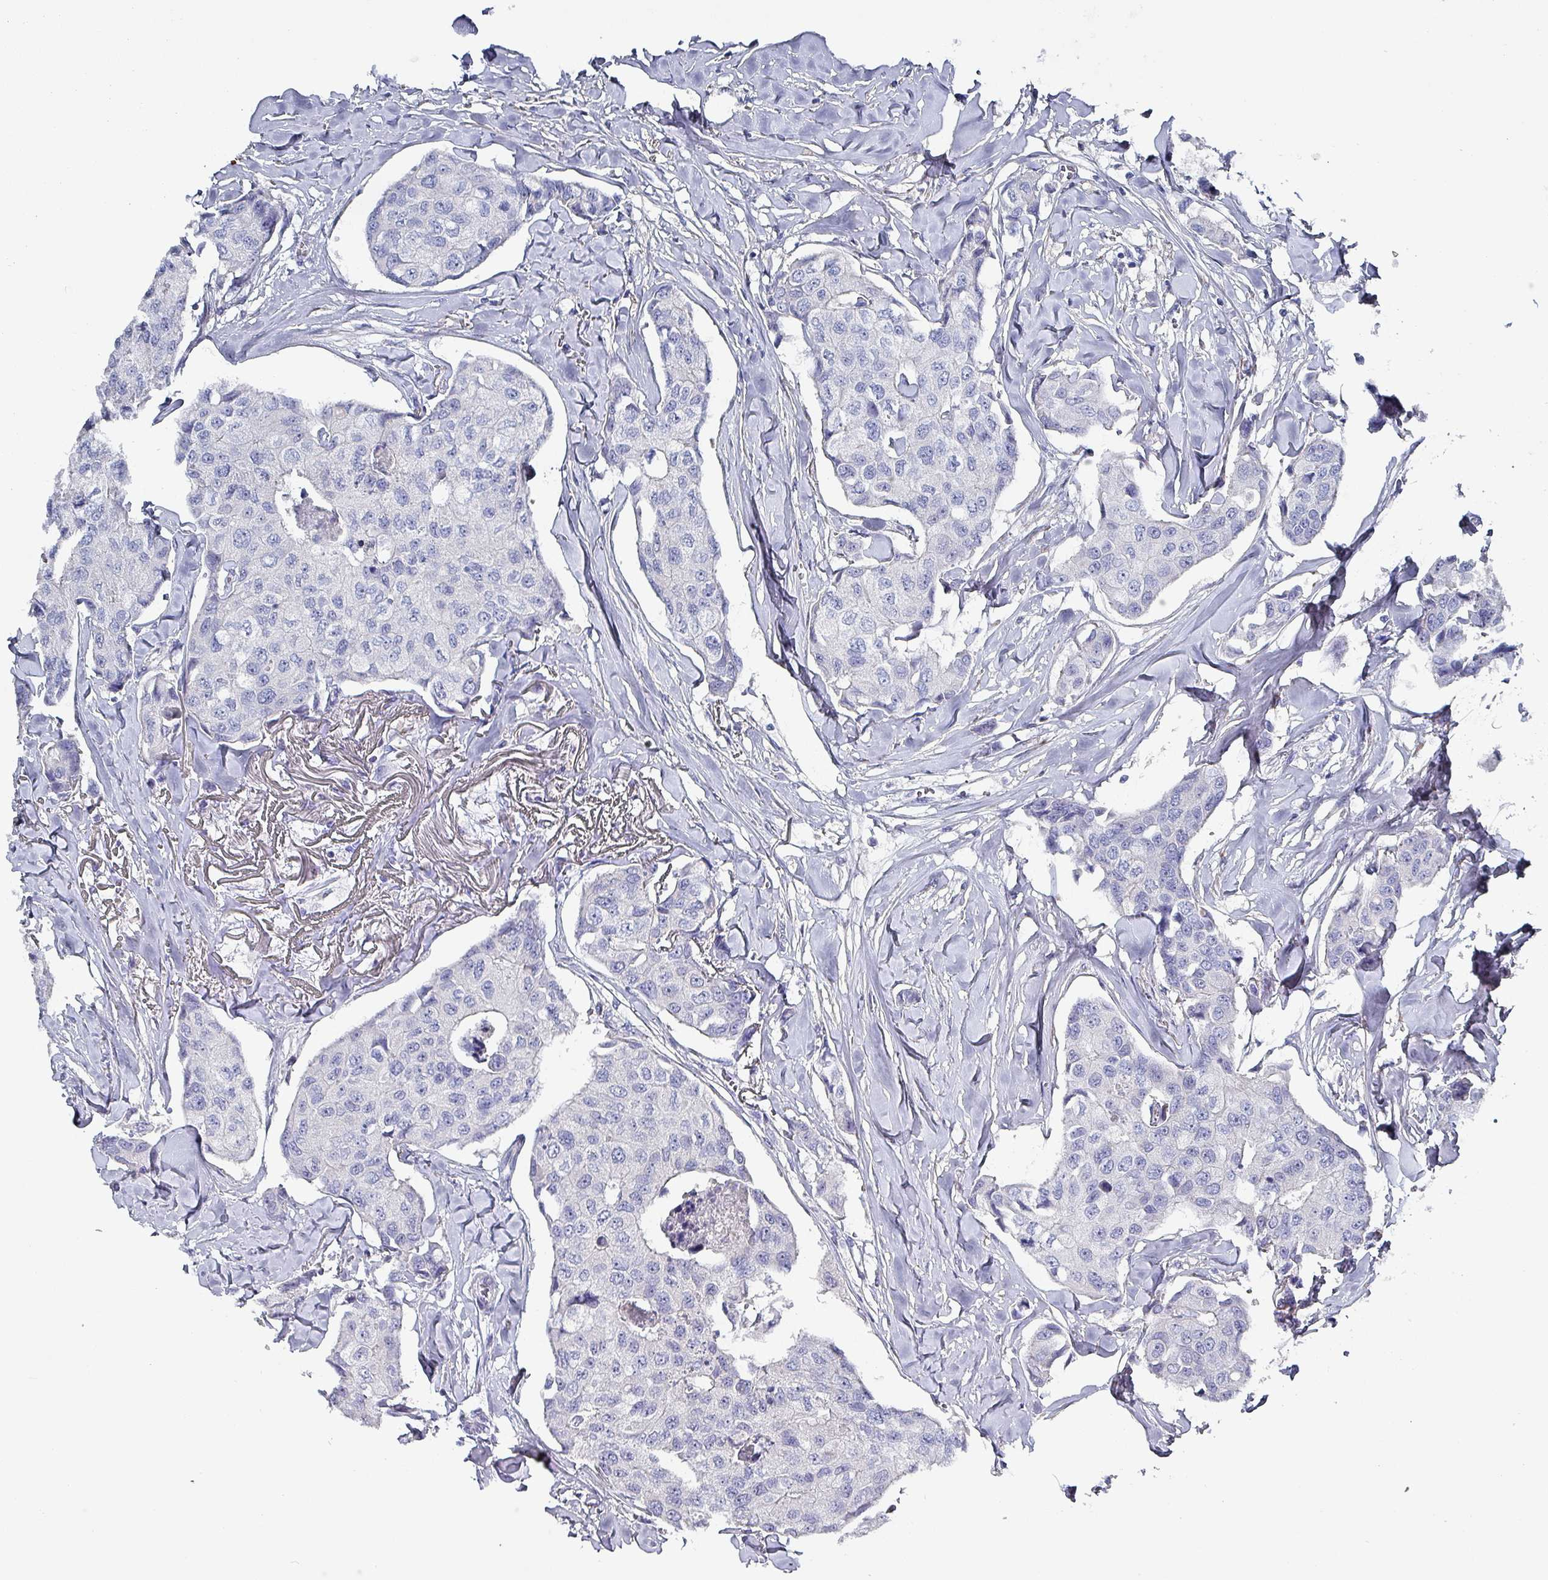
{"staining": {"intensity": "negative", "quantity": "none", "location": "none"}, "tissue": "breast cancer", "cell_type": "Tumor cells", "image_type": "cancer", "snomed": [{"axis": "morphology", "description": "Duct carcinoma"}, {"axis": "topography", "description": "Breast"}], "caption": "Photomicrograph shows no significant protein staining in tumor cells of breast cancer (infiltrating ductal carcinoma). (DAB (3,3'-diaminobenzidine) immunohistochemistry (IHC), high magnification).", "gene": "DRD5", "patient": {"sex": "female", "age": 80}}